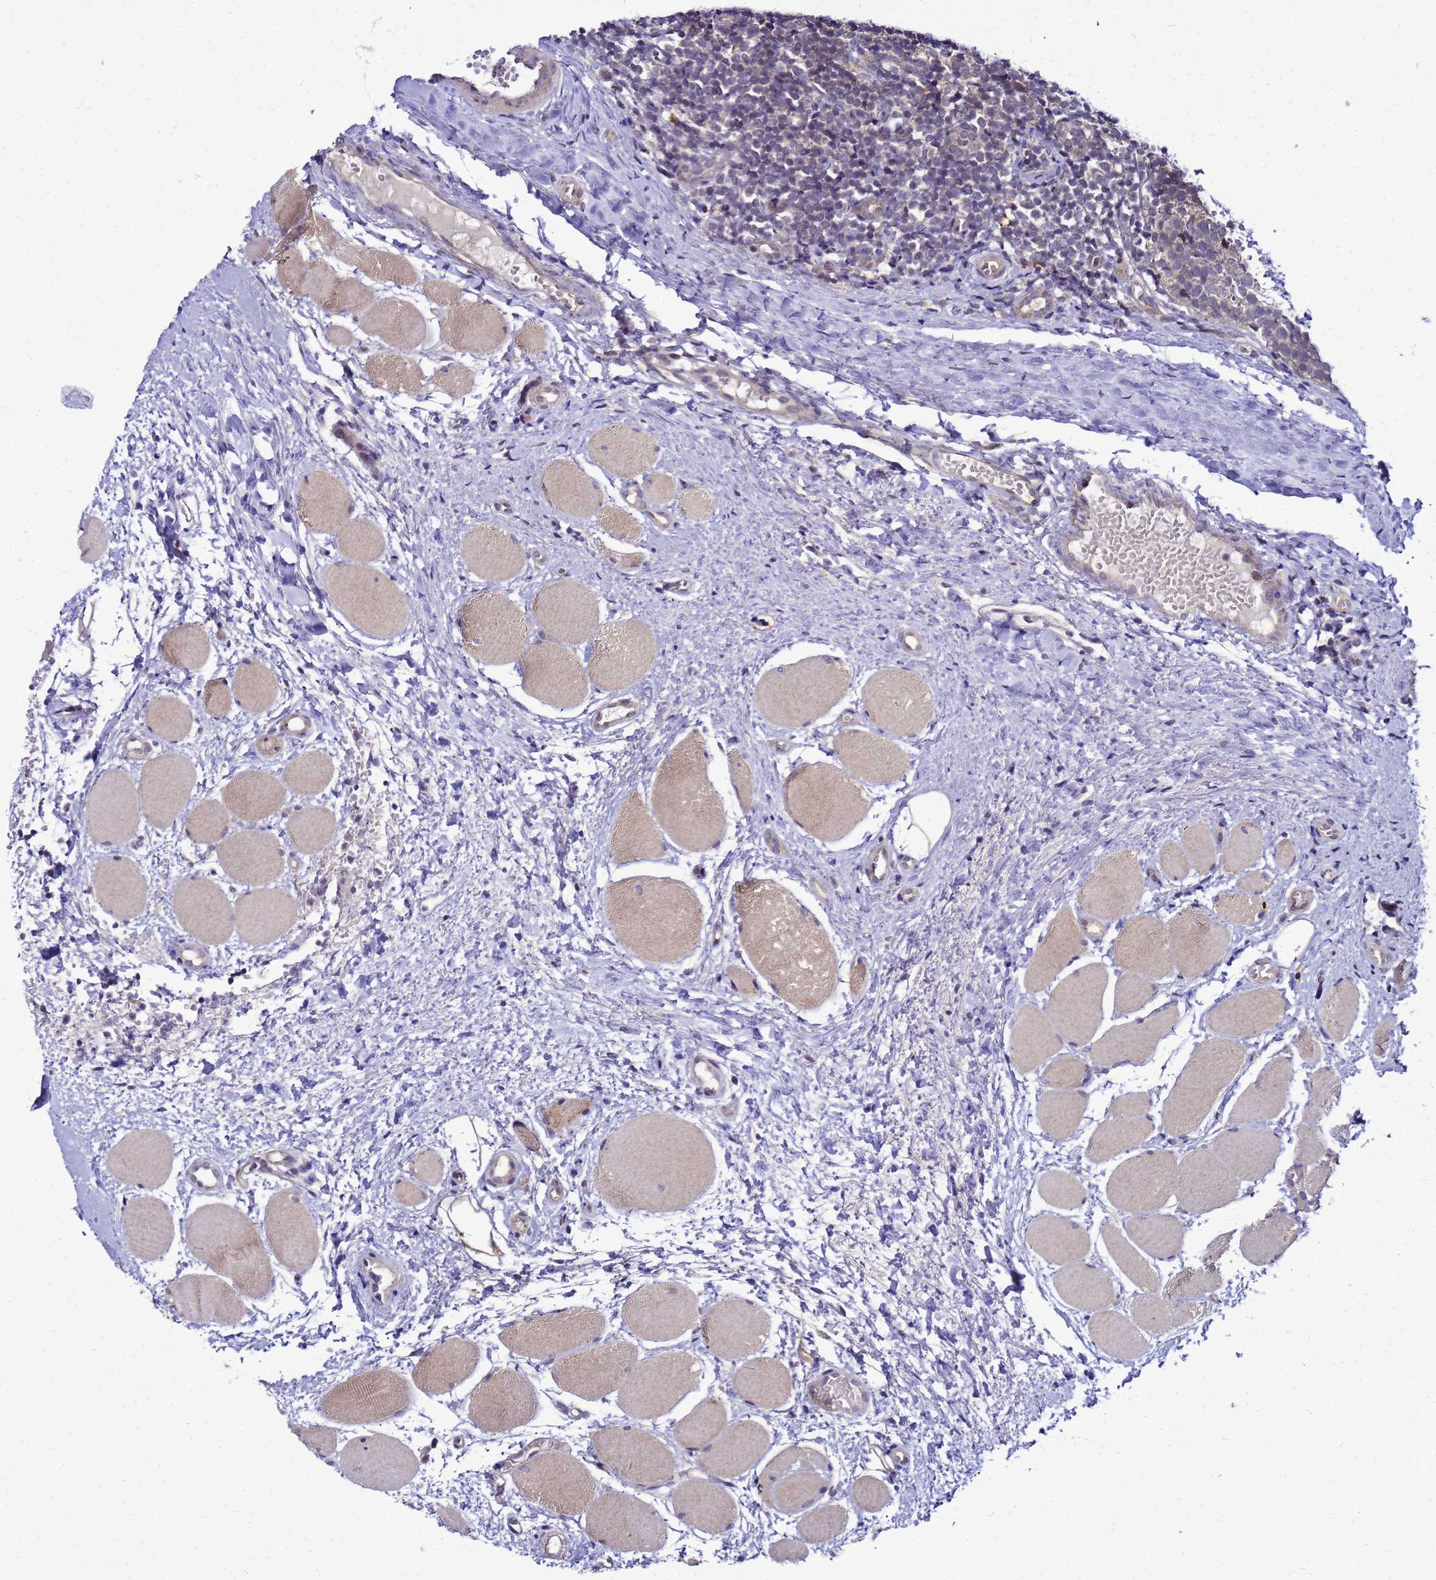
{"staining": {"intensity": "negative", "quantity": "none", "location": "none"}, "tissue": "tonsil", "cell_type": "Germinal center cells", "image_type": "normal", "snomed": [{"axis": "morphology", "description": "Normal tissue, NOS"}, {"axis": "topography", "description": "Tonsil"}], "caption": "The IHC histopathology image has no significant staining in germinal center cells of tonsil.", "gene": "SAT1", "patient": {"sex": "female", "age": 19}}